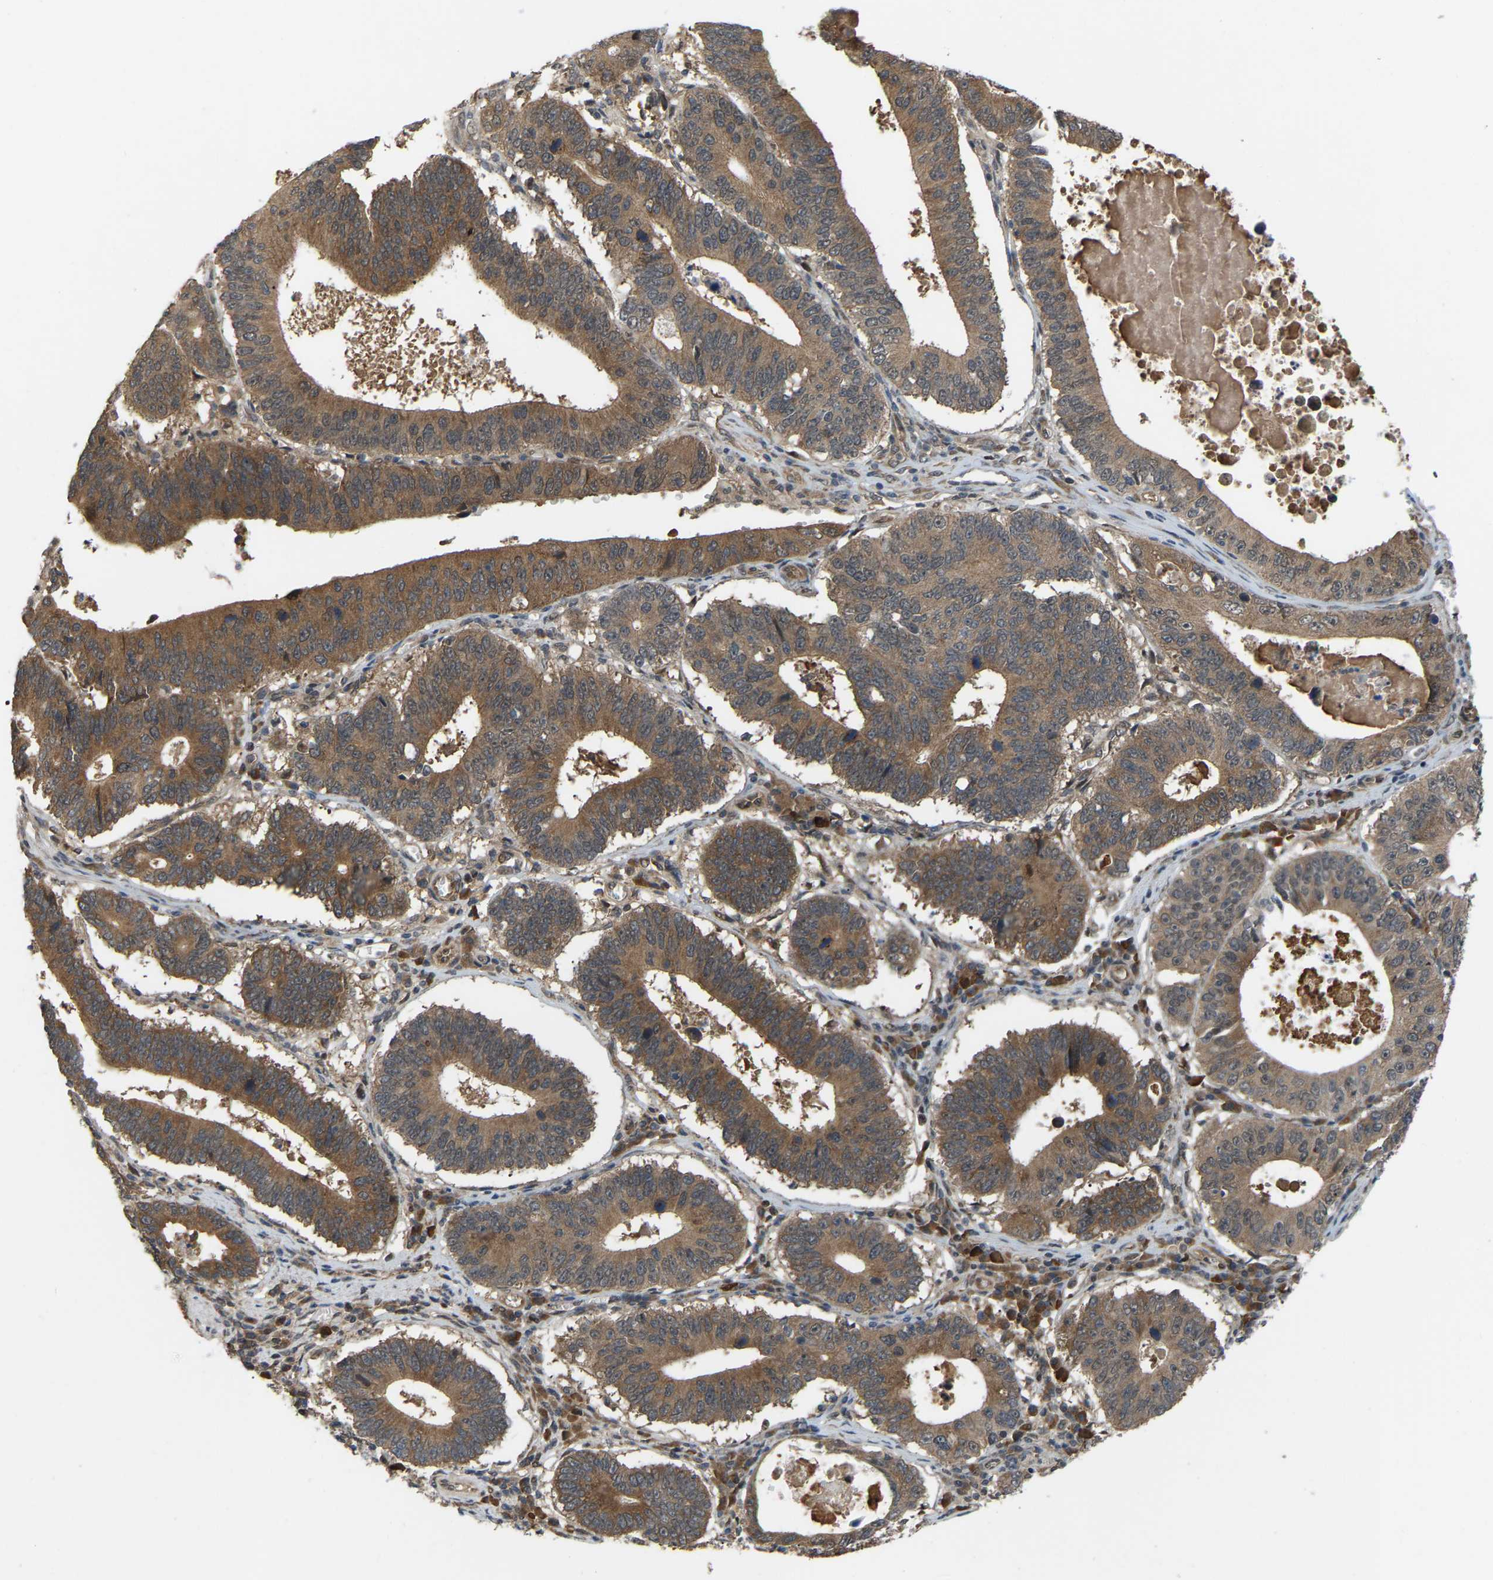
{"staining": {"intensity": "strong", "quantity": ">75%", "location": "cytoplasmic/membranous"}, "tissue": "stomach cancer", "cell_type": "Tumor cells", "image_type": "cancer", "snomed": [{"axis": "morphology", "description": "Adenocarcinoma, NOS"}, {"axis": "topography", "description": "Stomach"}], "caption": "The immunohistochemical stain labels strong cytoplasmic/membranous staining in tumor cells of adenocarcinoma (stomach) tissue. (DAB = brown stain, brightfield microscopy at high magnification).", "gene": "CROT", "patient": {"sex": "male", "age": 59}}